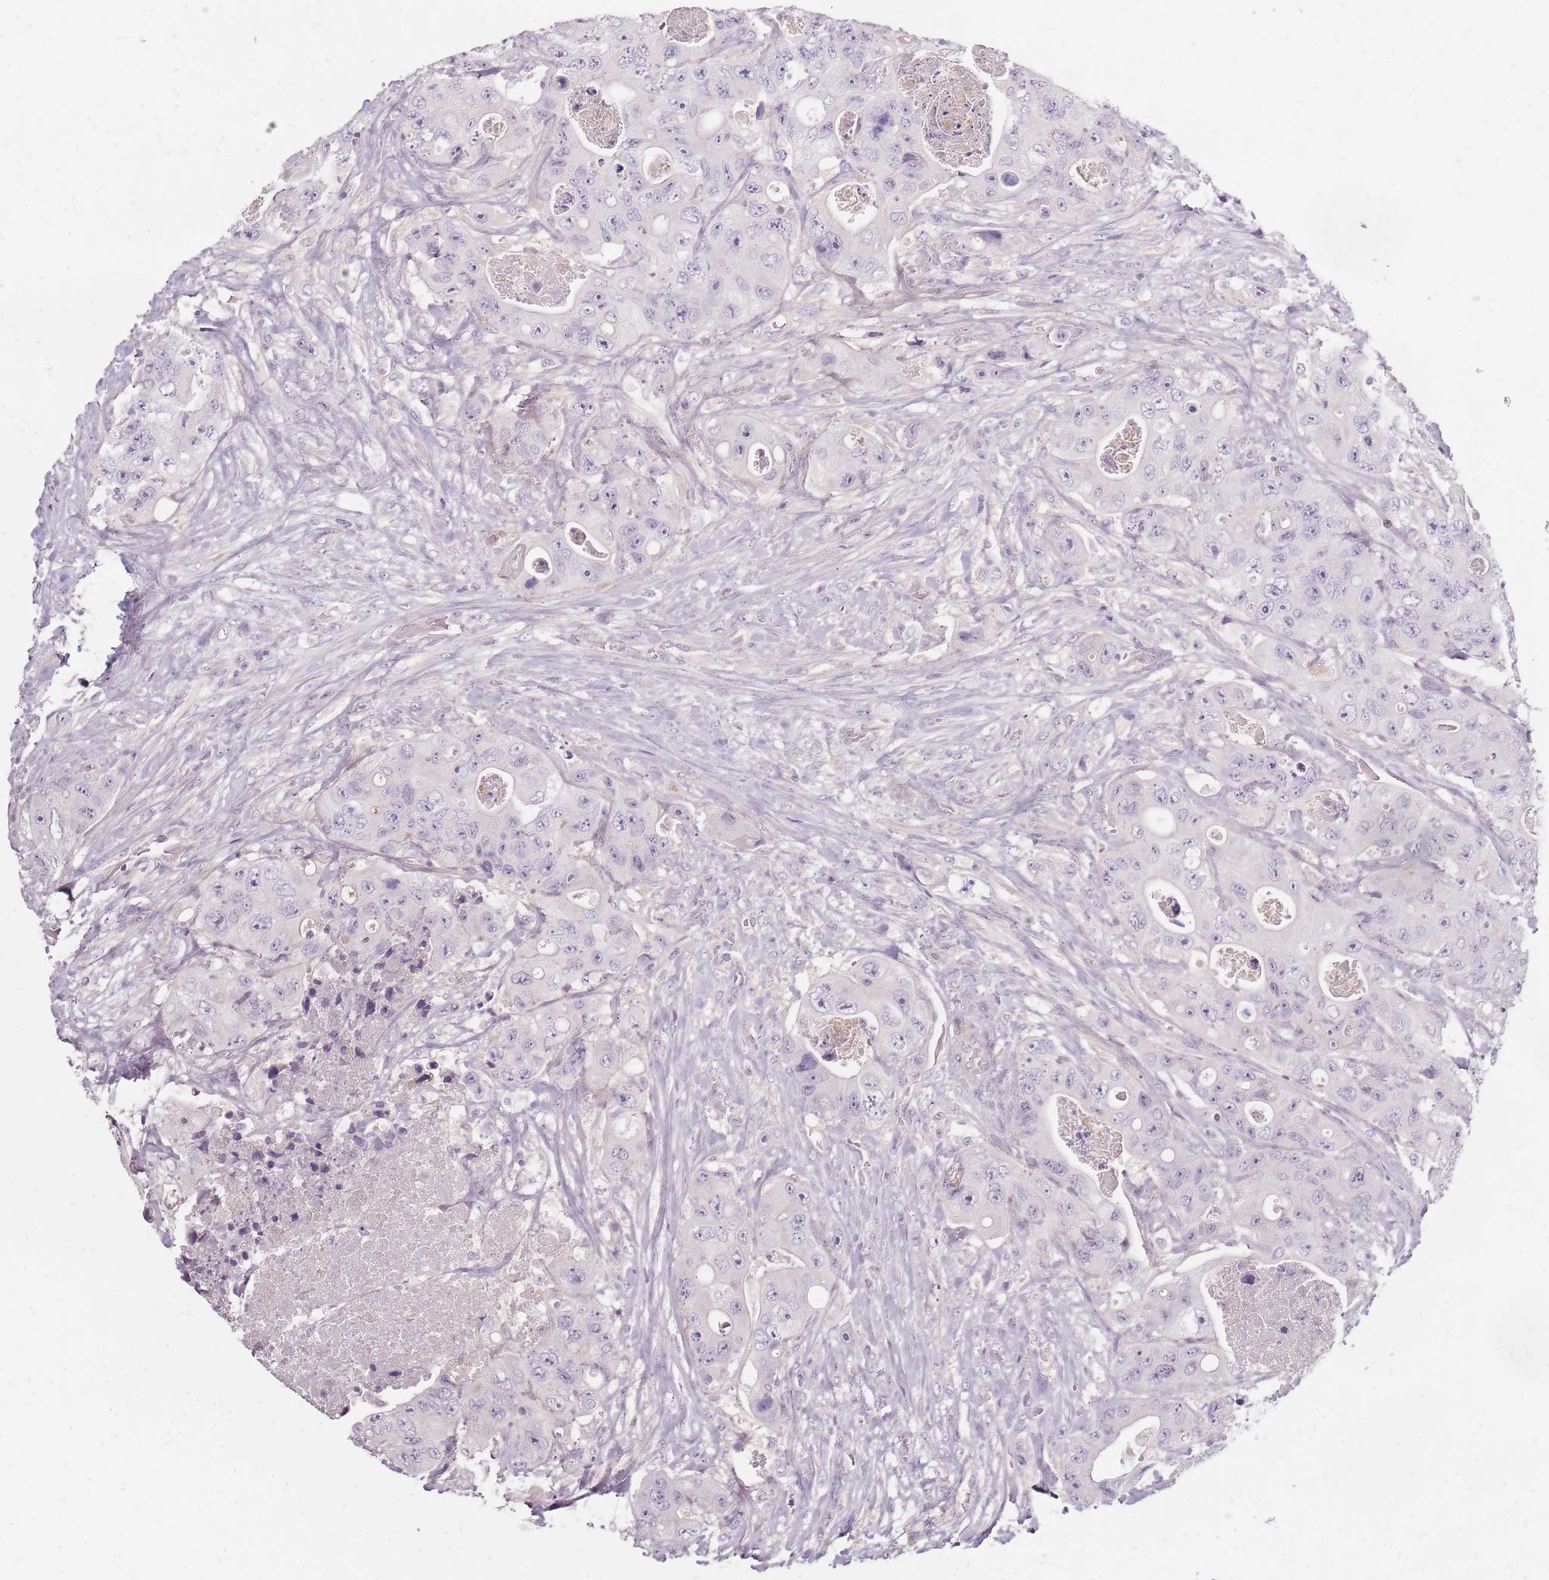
{"staining": {"intensity": "negative", "quantity": "none", "location": "none"}, "tissue": "colorectal cancer", "cell_type": "Tumor cells", "image_type": "cancer", "snomed": [{"axis": "morphology", "description": "Adenocarcinoma, NOS"}, {"axis": "topography", "description": "Colon"}], "caption": "A high-resolution photomicrograph shows immunohistochemistry staining of colorectal cancer, which shows no significant expression in tumor cells. (DAB immunohistochemistry with hematoxylin counter stain).", "gene": "SYNGR3", "patient": {"sex": "female", "age": 46}}